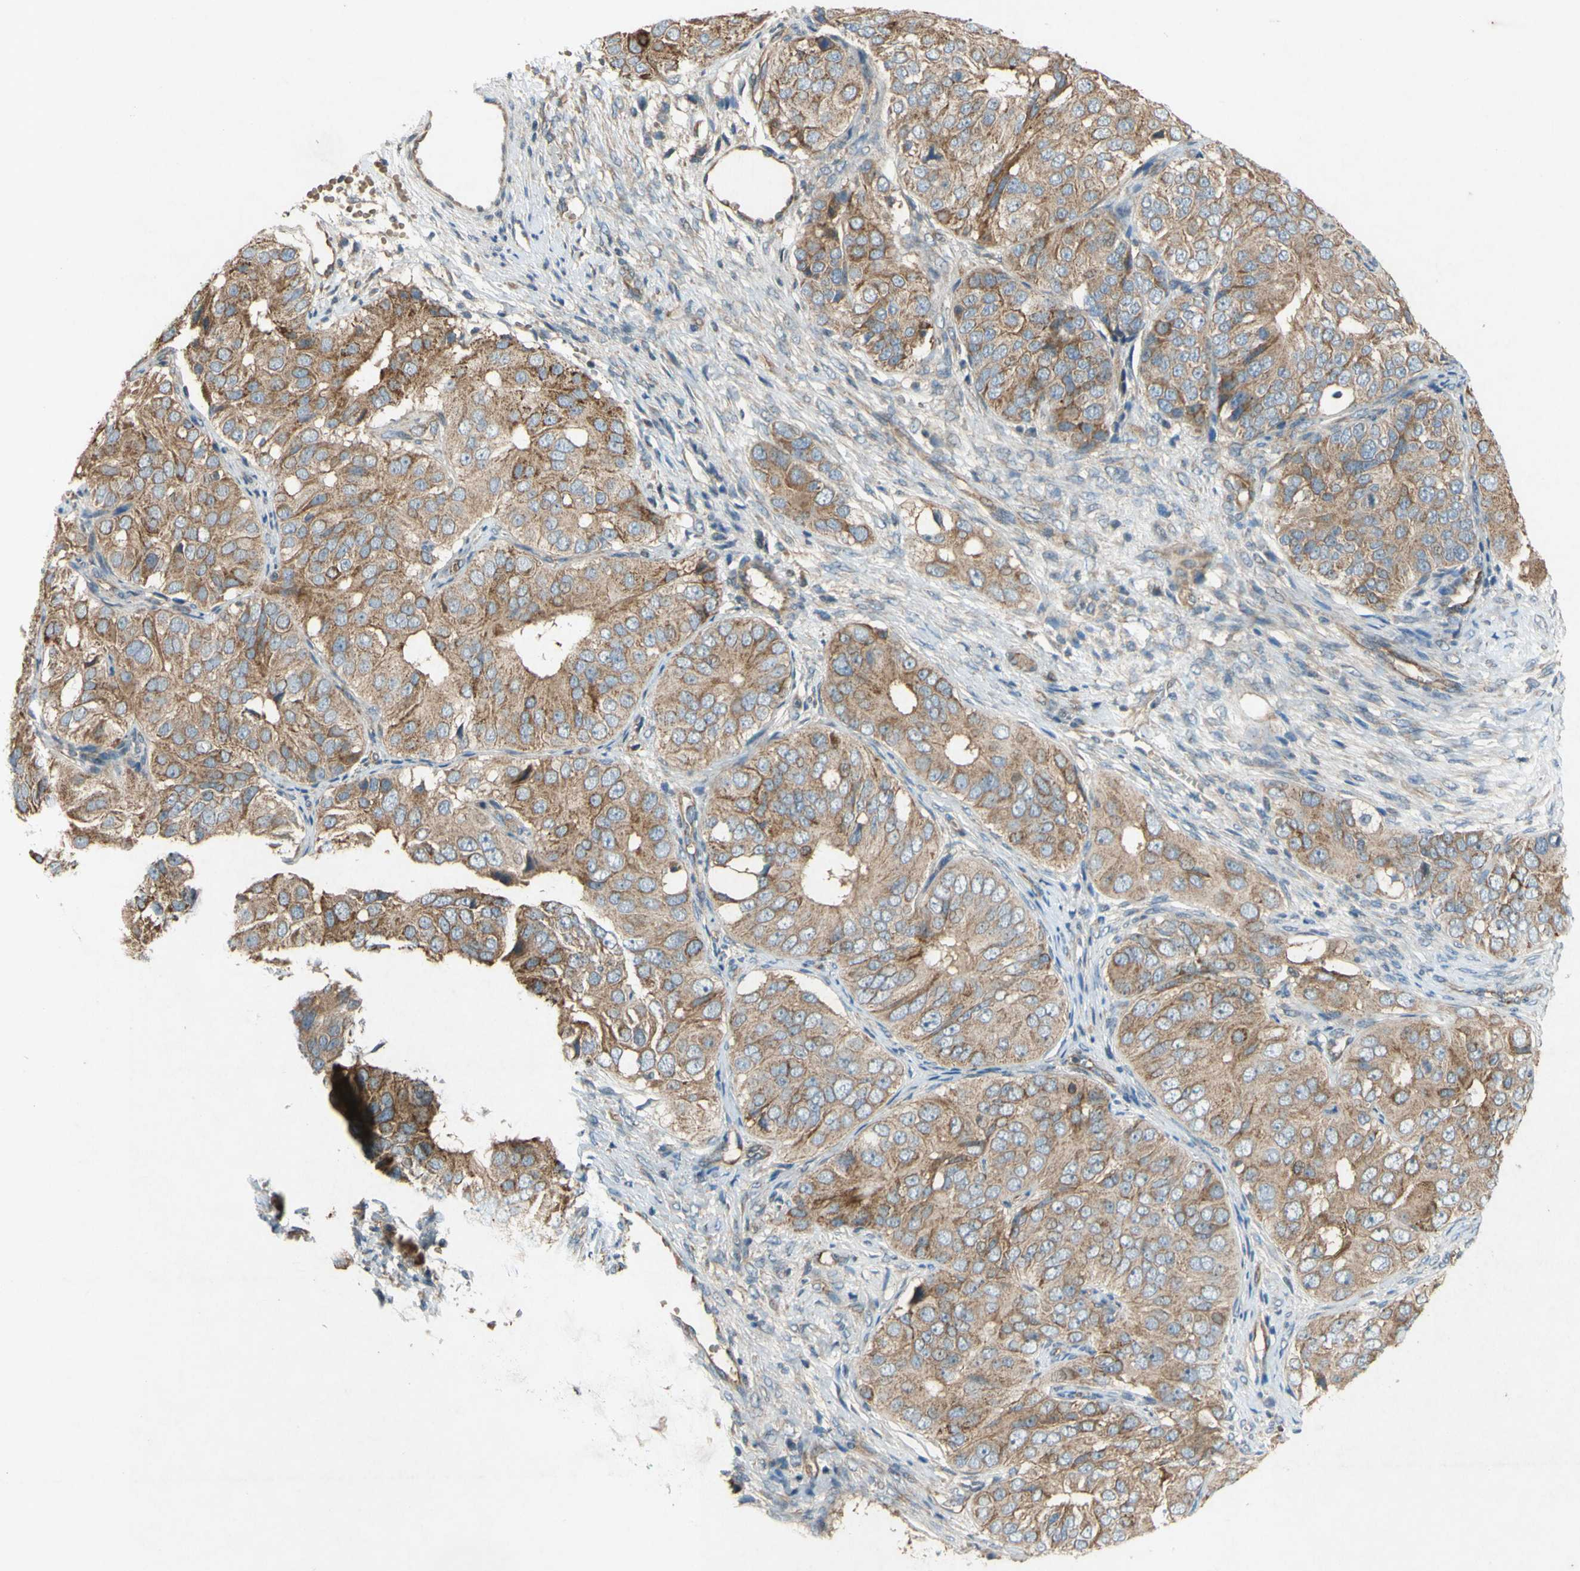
{"staining": {"intensity": "moderate", "quantity": ">75%", "location": "cytoplasmic/membranous"}, "tissue": "ovarian cancer", "cell_type": "Tumor cells", "image_type": "cancer", "snomed": [{"axis": "morphology", "description": "Carcinoma, endometroid"}, {"axis": "topography", "description": "Ovary"}], "caption": "Ovarian cancer was stained to show a protein in brown. There is medium levels of moderate cytoplasmic/membranous expression in approximately >75% of tumor cells.", "gene": "TST", "patient": {"sex": "female", "age": 51}}